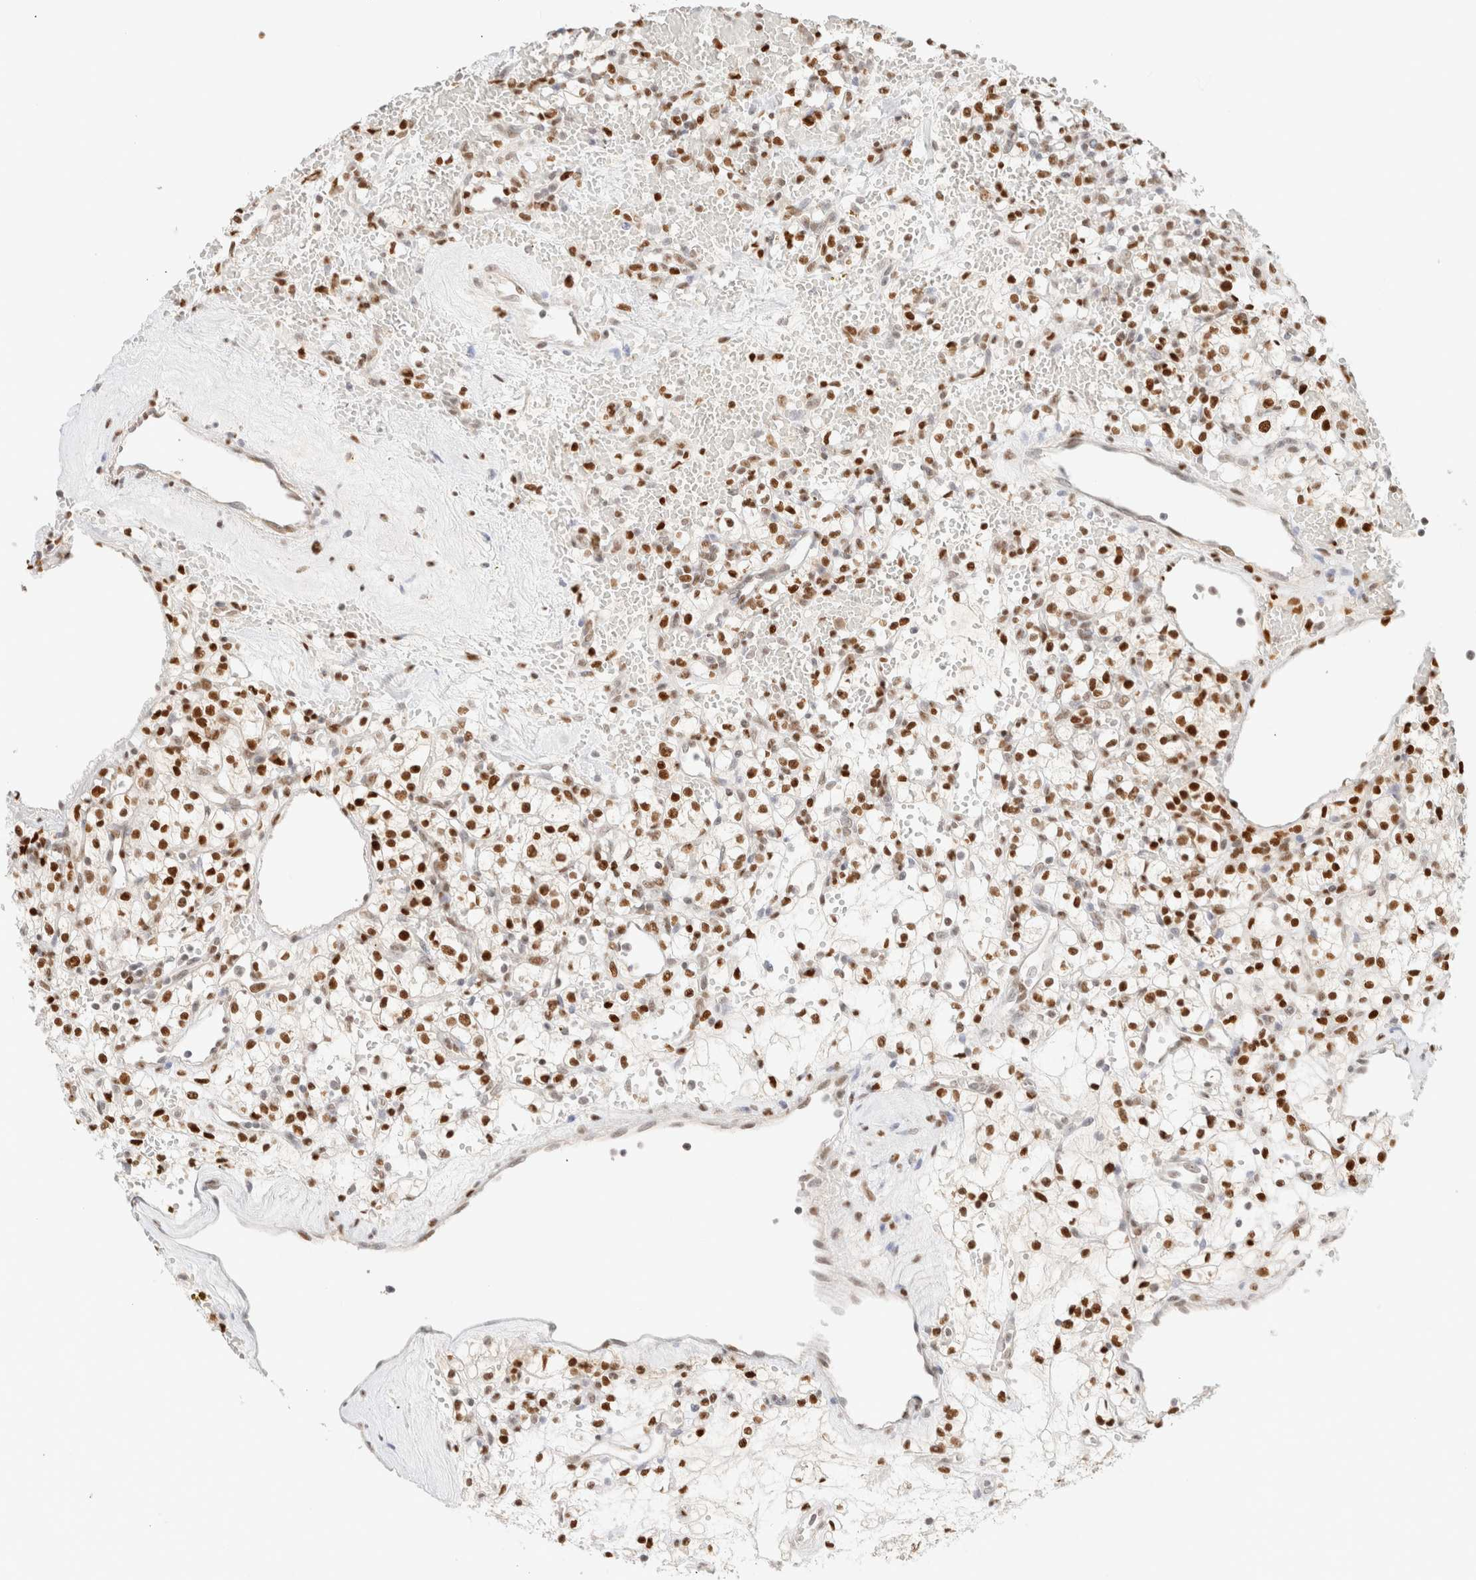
{"staining": {"intensity": "strong", "quantity": ">75%", "location": "nuclear"}, "tissue": "renal cancer", "cell_type": "Tumor cells", "image_type": "cancer", "snomed": [{"axis": "morphology", "description": "Adenocarcinoma, NOS"}, {"axis": "topography", "description": "Kidney"}], "caption": "A micrograph showing strong nuclear staining in approximately >75% of tumor cells in renal cancer (adenocarcinoma), as visualized by brown immunohistochemical staining.", "gene": "DDB2", "patient": {"sex": "female", "age": 60}}